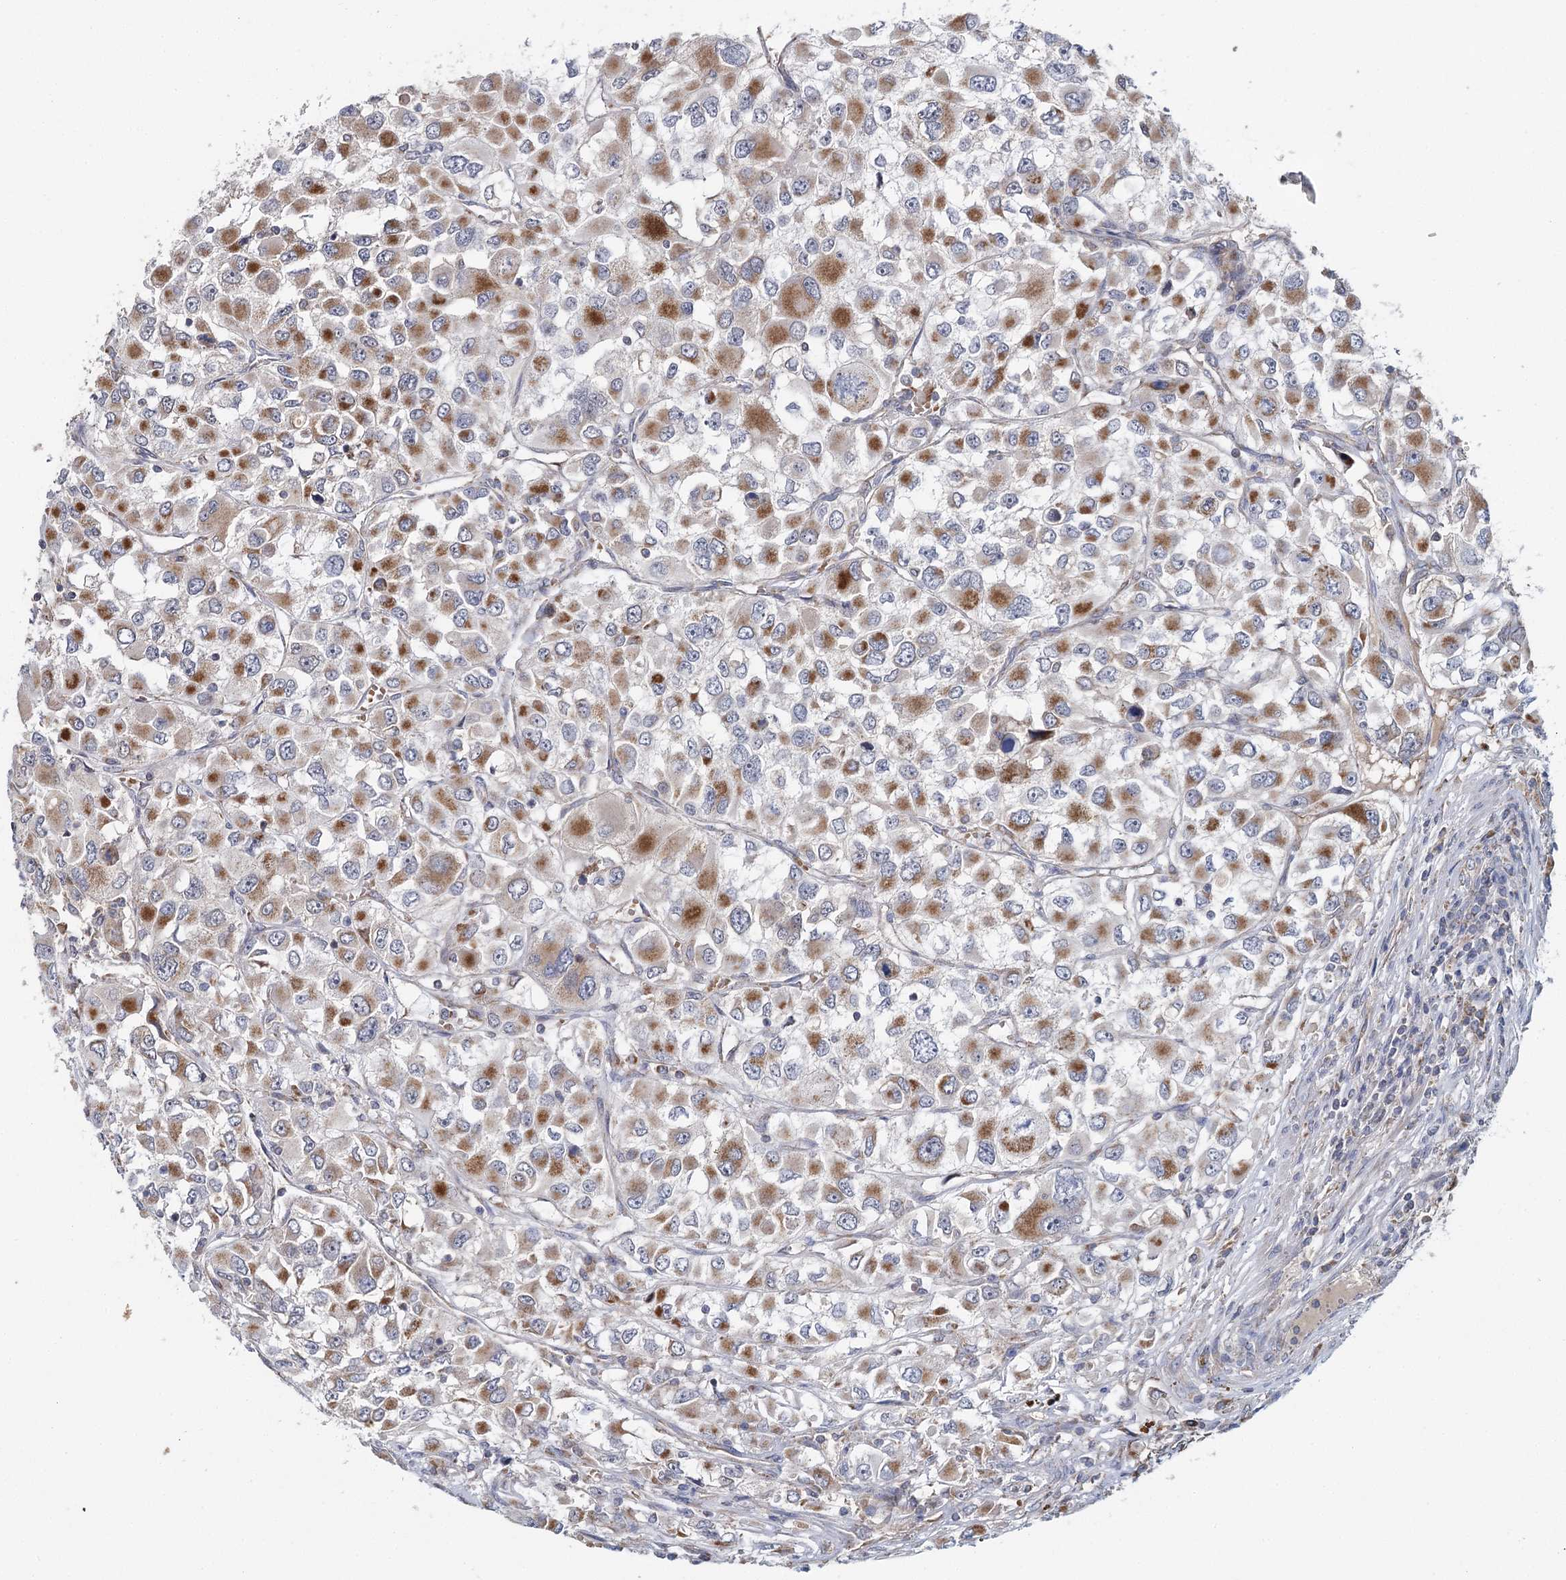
{"staining": {"intensity": "moderate", "quantity": ">75%", "location": "cytoplasmic/membranous"}, "tissue": "renal cancer", "cell_type": "Tumor cells", "image_type": "cancer", "snomed": [{"axis": "morphology", "description": "Adenocarcinoma, NOS"}, {"axis": "topography", "description": "Kidney"}], "caption": "Immunohistochemistry of adenocarcinoma (renal) reveals medium levels of moderate cytoplasmic/membranous expression in about >75% of tumor cells.", "gene": "MRPL44", "patient": {"sex": "female", "age": 52}}